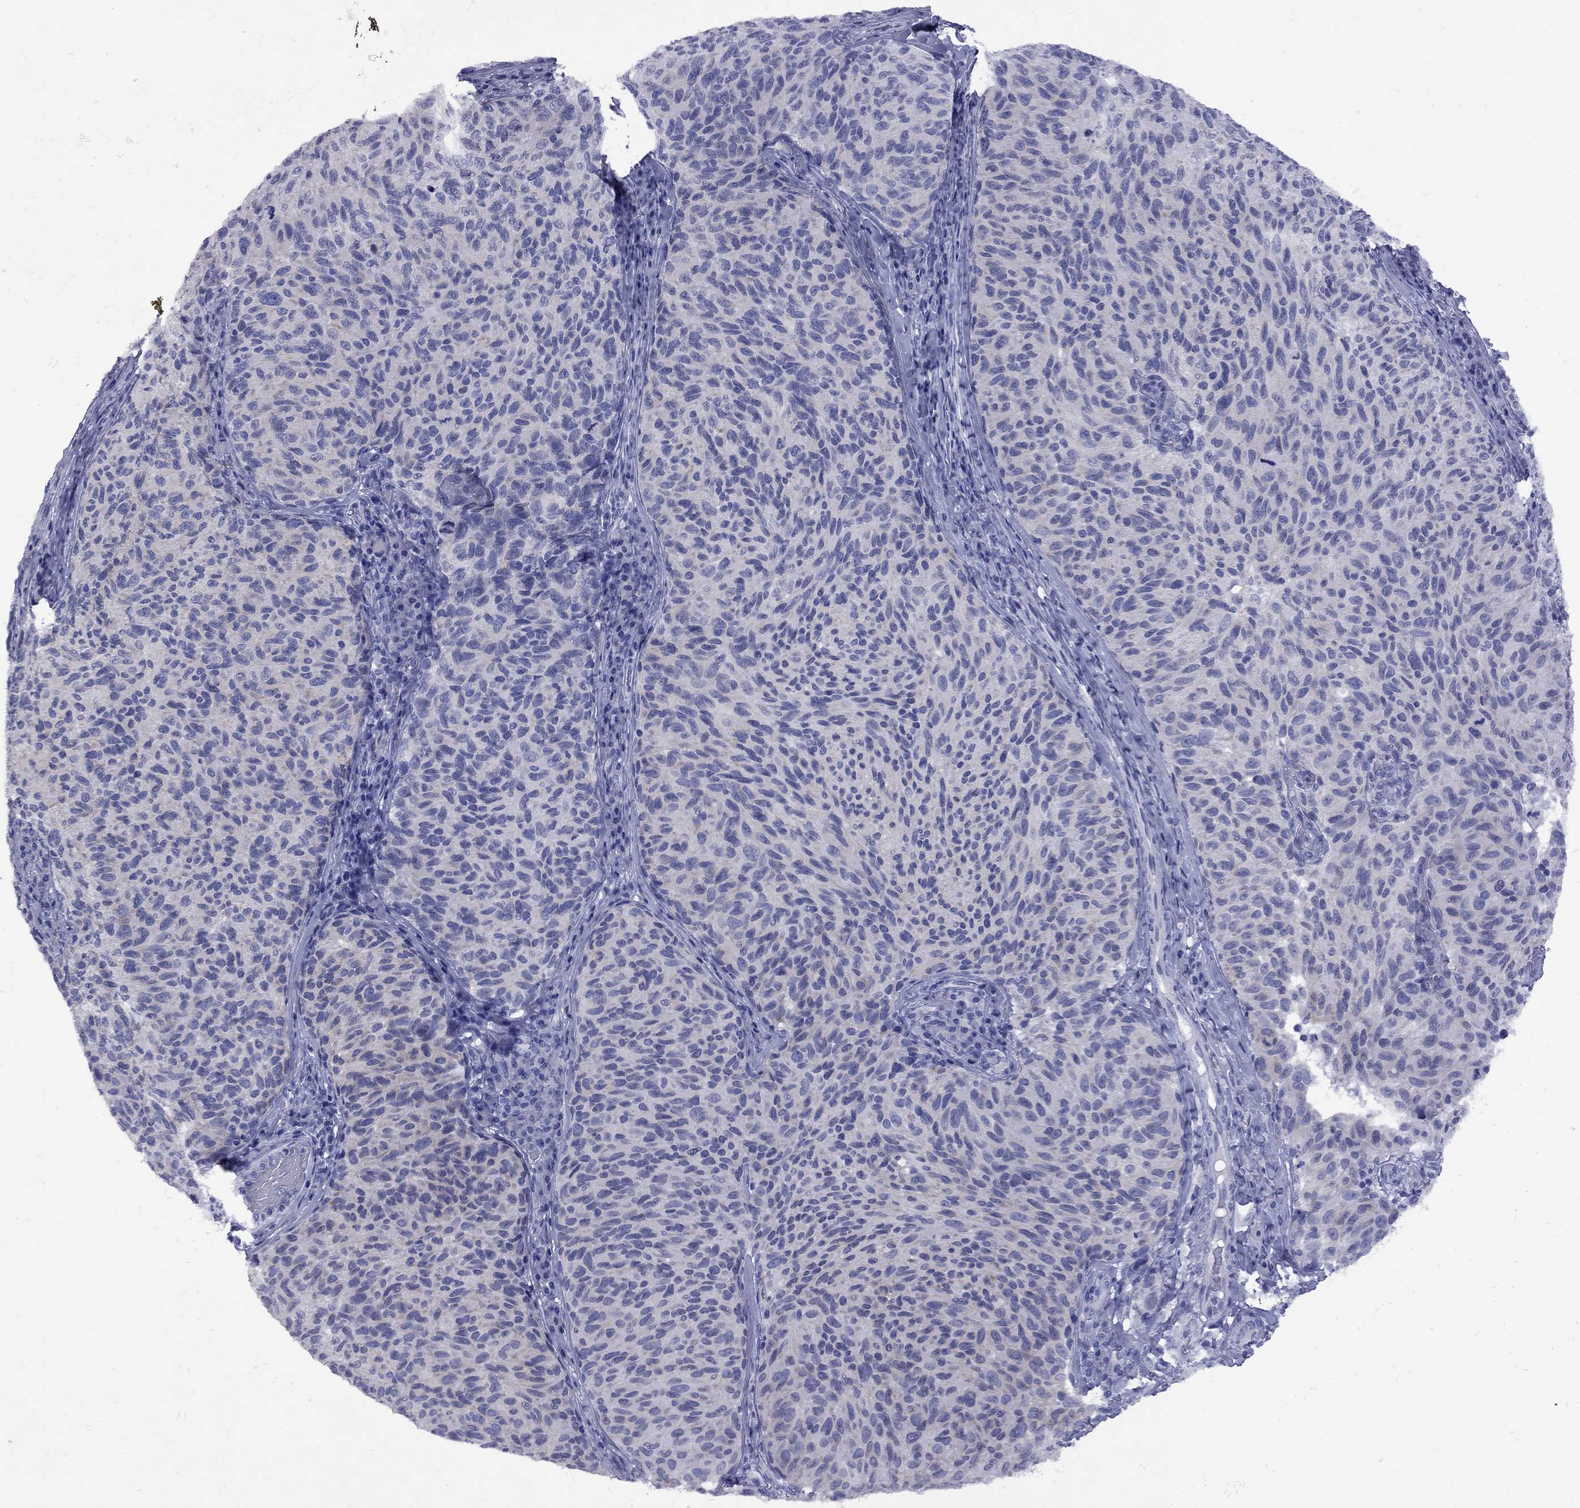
{"staining": {"intensity": "negative", "quantity": "none", "location": "none"}, "tissue": "melanoma", "cell_type": "Tumor cells", "image_type": "cancer", "snomed": [{"axis": "morphology", "description": "Malignant melanoma, NOS"}, {"axis": "topography", "description": "Skin"}], "caption": "DAB immunohistochemical staining of malignant melanoma exhibits no significant expression in tumor cells.", "gene": "EPPIN", "patient": {"sex": "female", "age": 73}}